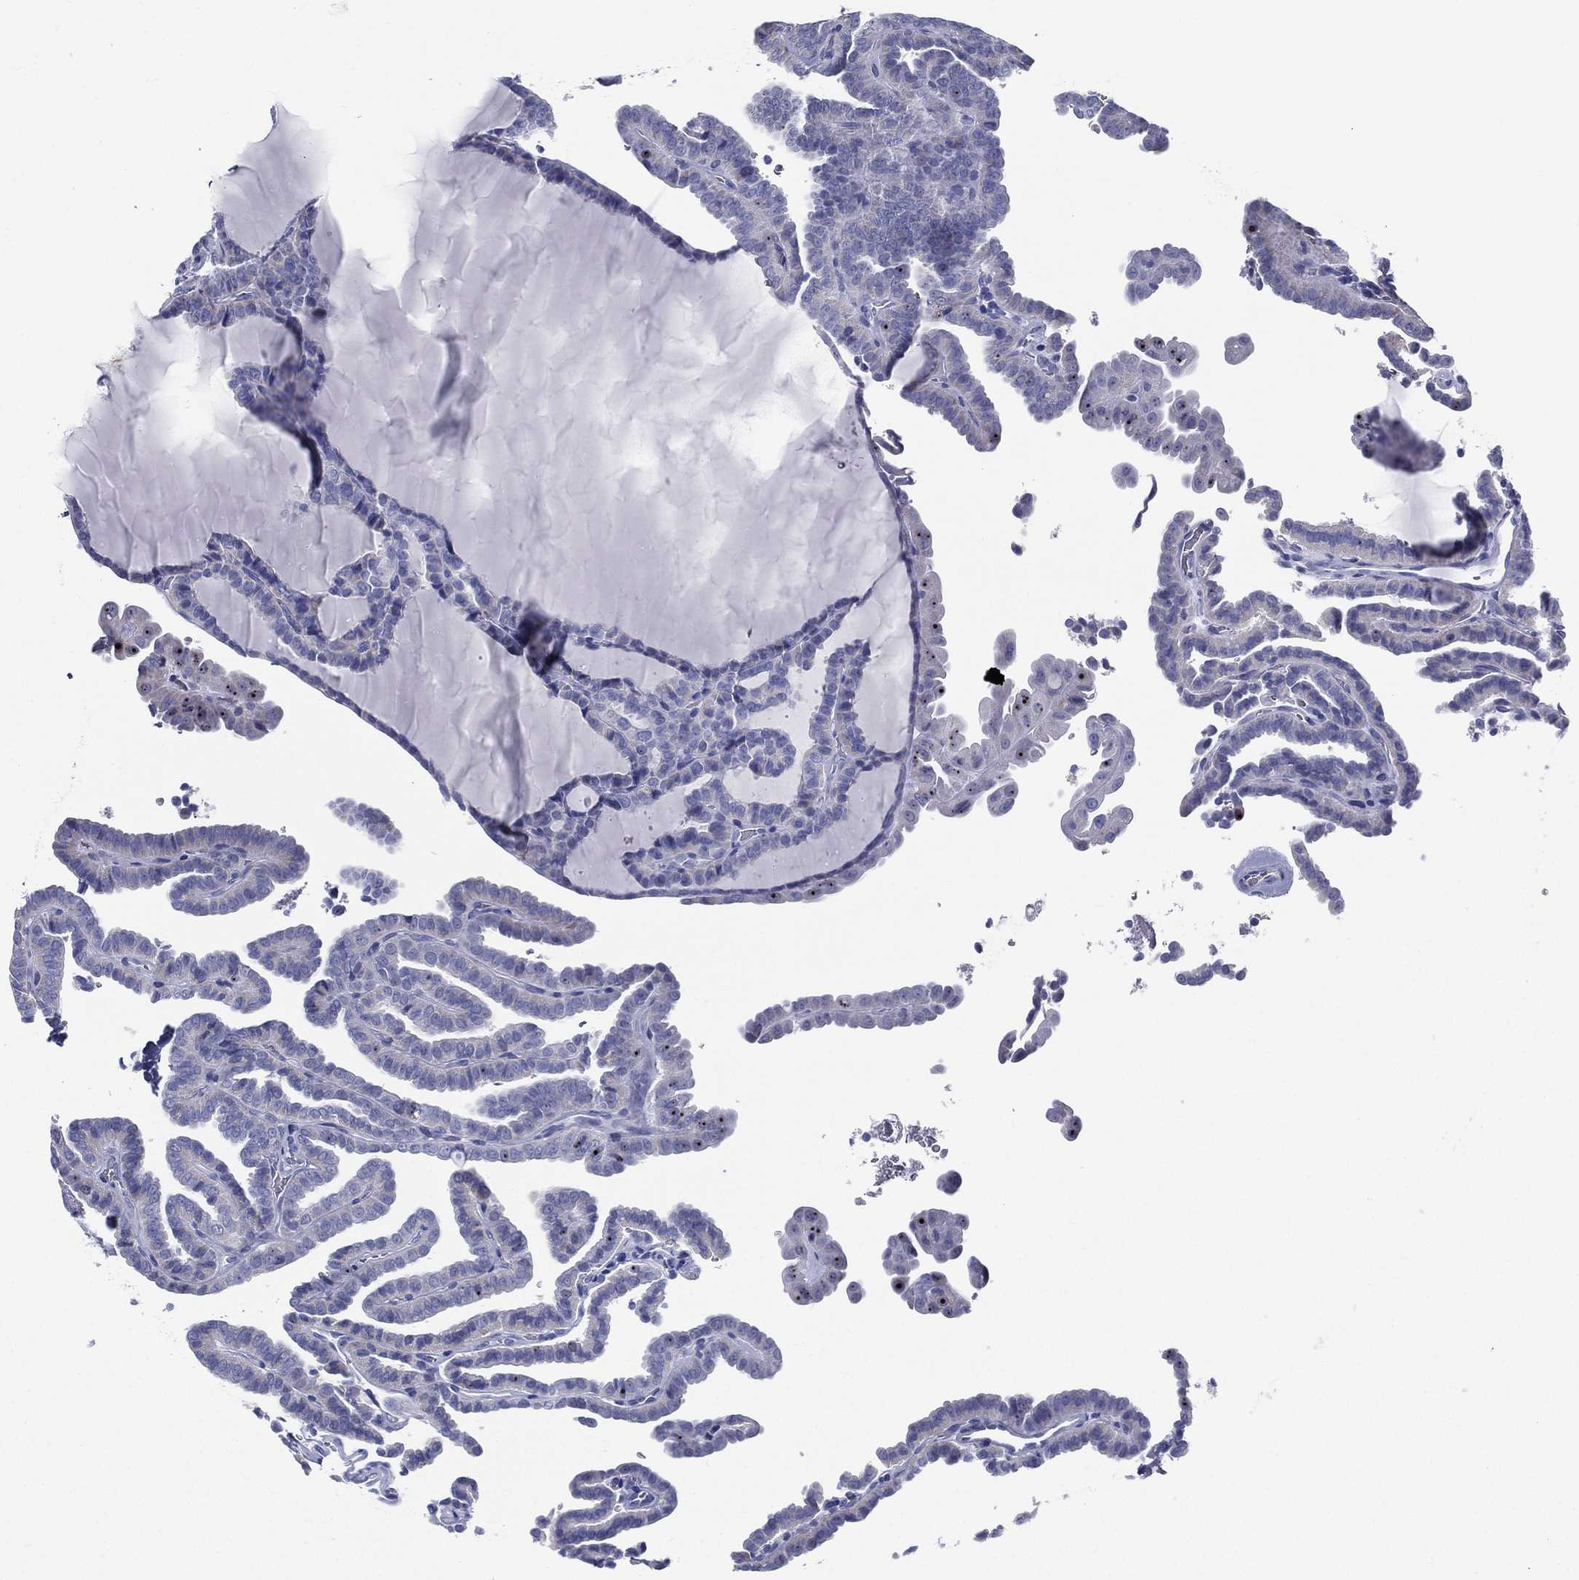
{"staining": {"intensity": "negative", "quantity": "none", "location": "none"}, "tissue": "thyroid cancer", "cell_type": "Tumor cells", "image_type": "cancer", "snomed": [{"axis": "morphology", "description": "Papillary adenocarcinoma, NOS"}, {"axis": "topography", "description": "Thyroid gland"}], "caption": "Thyroid cancer was stained to show a protein in brown. There is no significant staining in tumor cells.", "gene": "RSPH4A", "patient": {"sex": "female", "age": 39}}